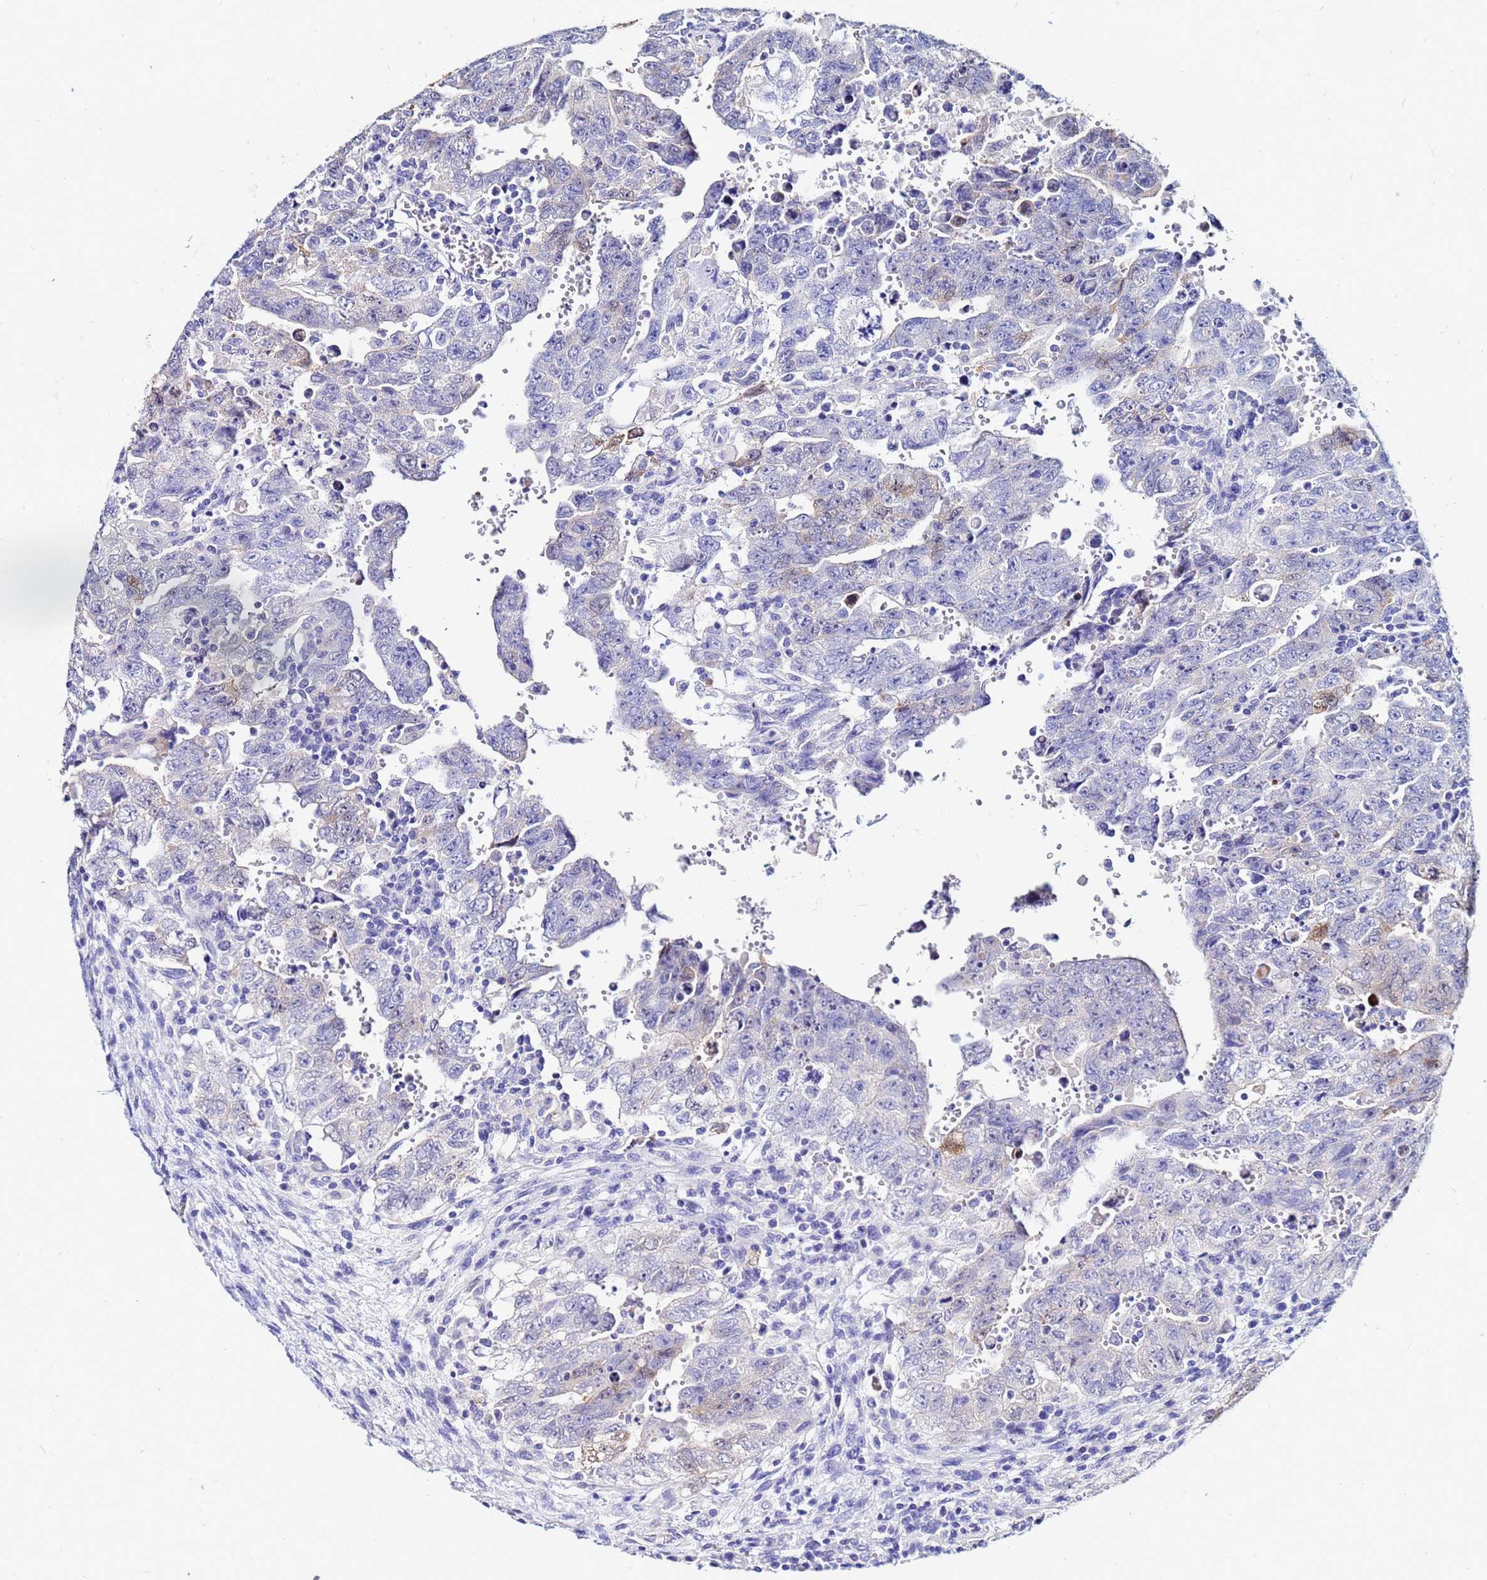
{"staining": {"intensity": "negative", "quantity": "none", "location": "none"}, "tissue": "testis cancer", "cell_type": "Tumor cells", "image_type": "cancer", "snomed": [{"axis": "morphology", "description": "Carcinoma, Embryonal, NOS"}, {"axis": "topography", "description": "Testis"}], "caption": "This is a photomicrograph of immunohistochemistry staining of testis embryonal carcinoma, which shows no expression in tumor cells.", "gene": "PPP1R14C", "patient": {"sex": "male", "age": 28}}